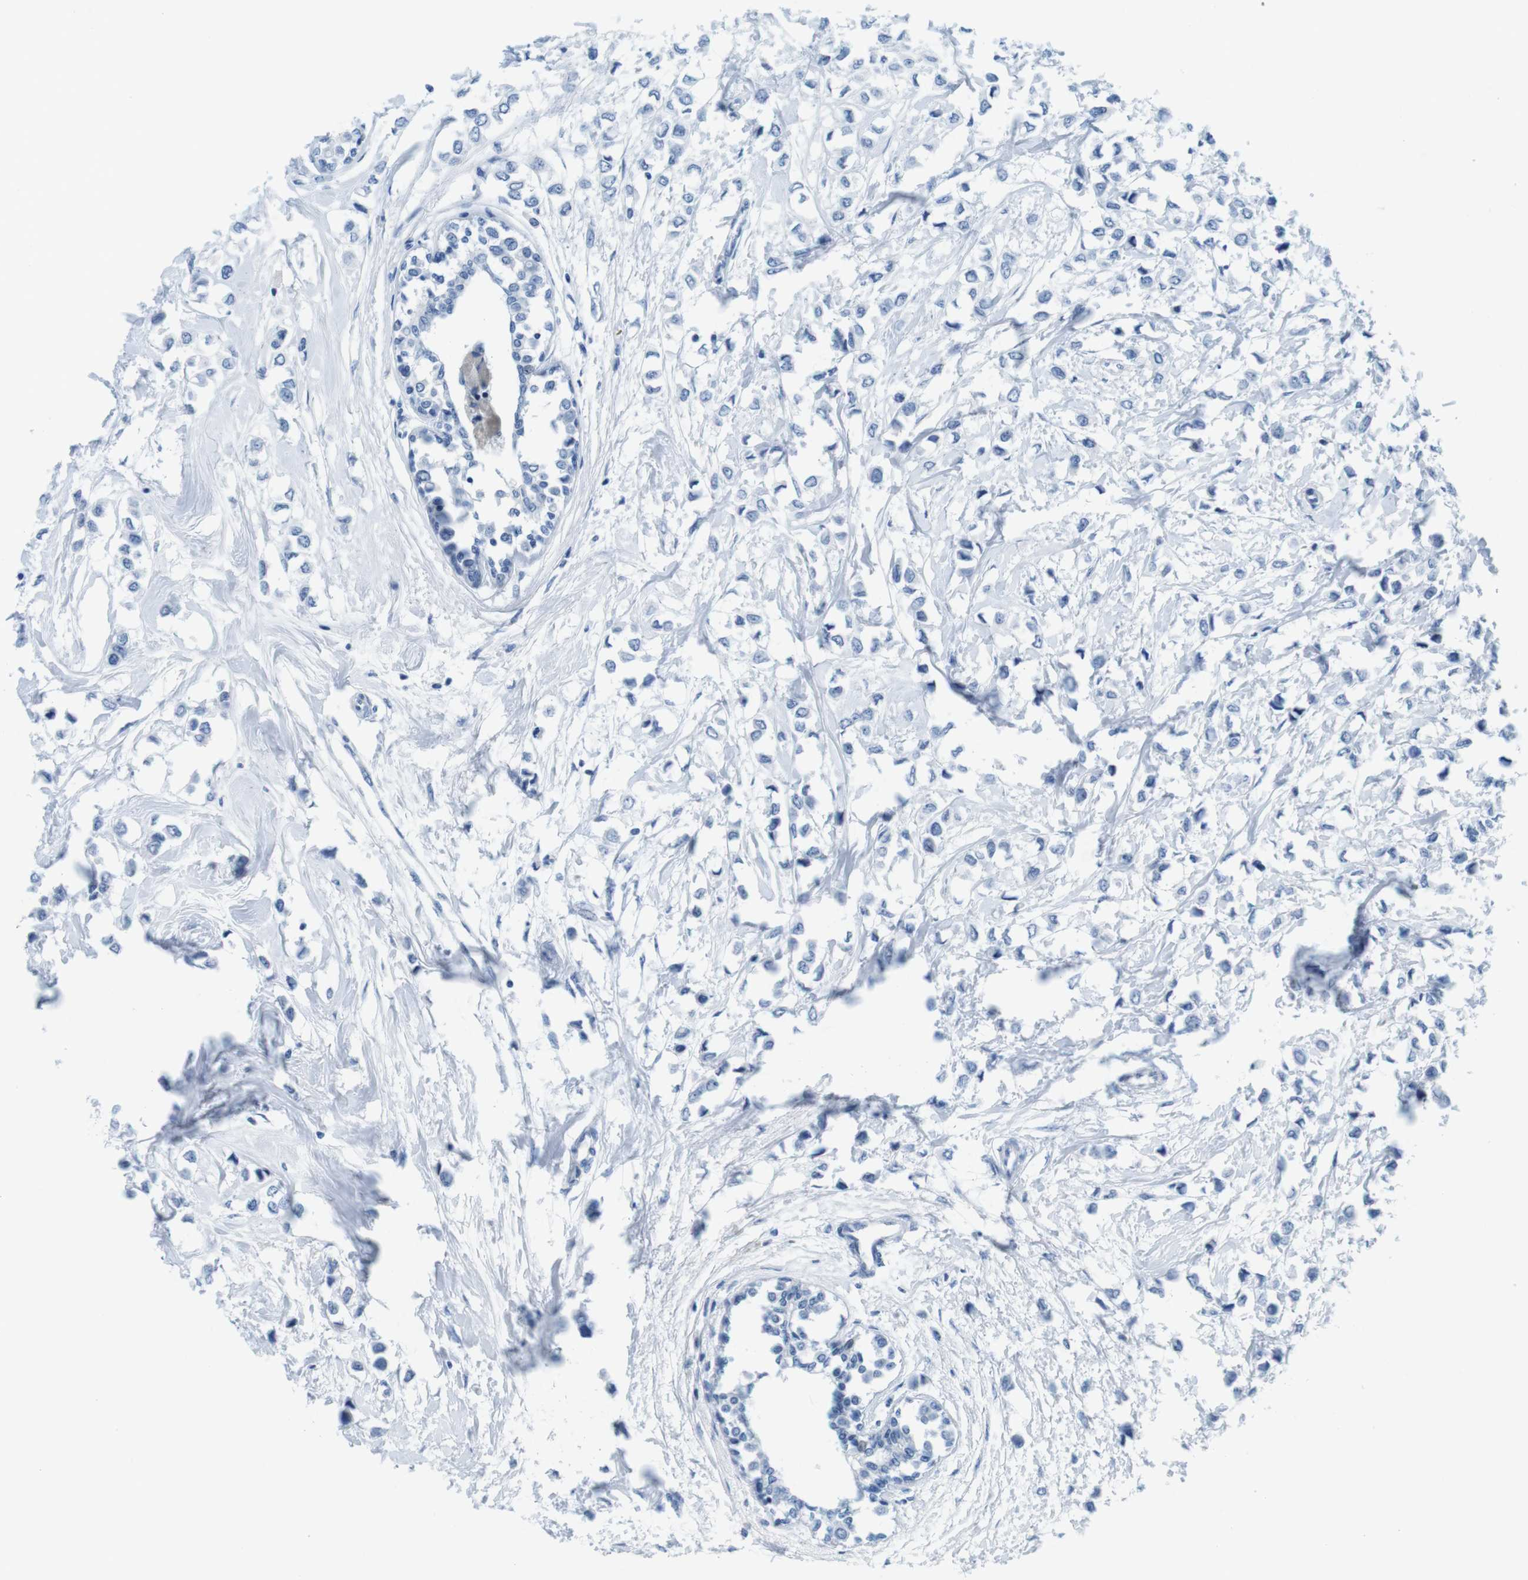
{"staining": {"intensity": "negative", "quantity": "none", "location": "none"}, "tissue": "breast cancer", "cell_type": "Tumor cells", "image_type": "cancer", "snomed": [{"axis": "morphology", "description": "Lobular carcinoma"}, {"axis": "topography", "description": "Breast"}], "caption": "Breast cancer (lobular carcinoma) was stained to show a protein in brown. There is no significant positivity in tumor cells.", "gene": "EIF2B5", "patient": {"sex": "female", "age": 51}}